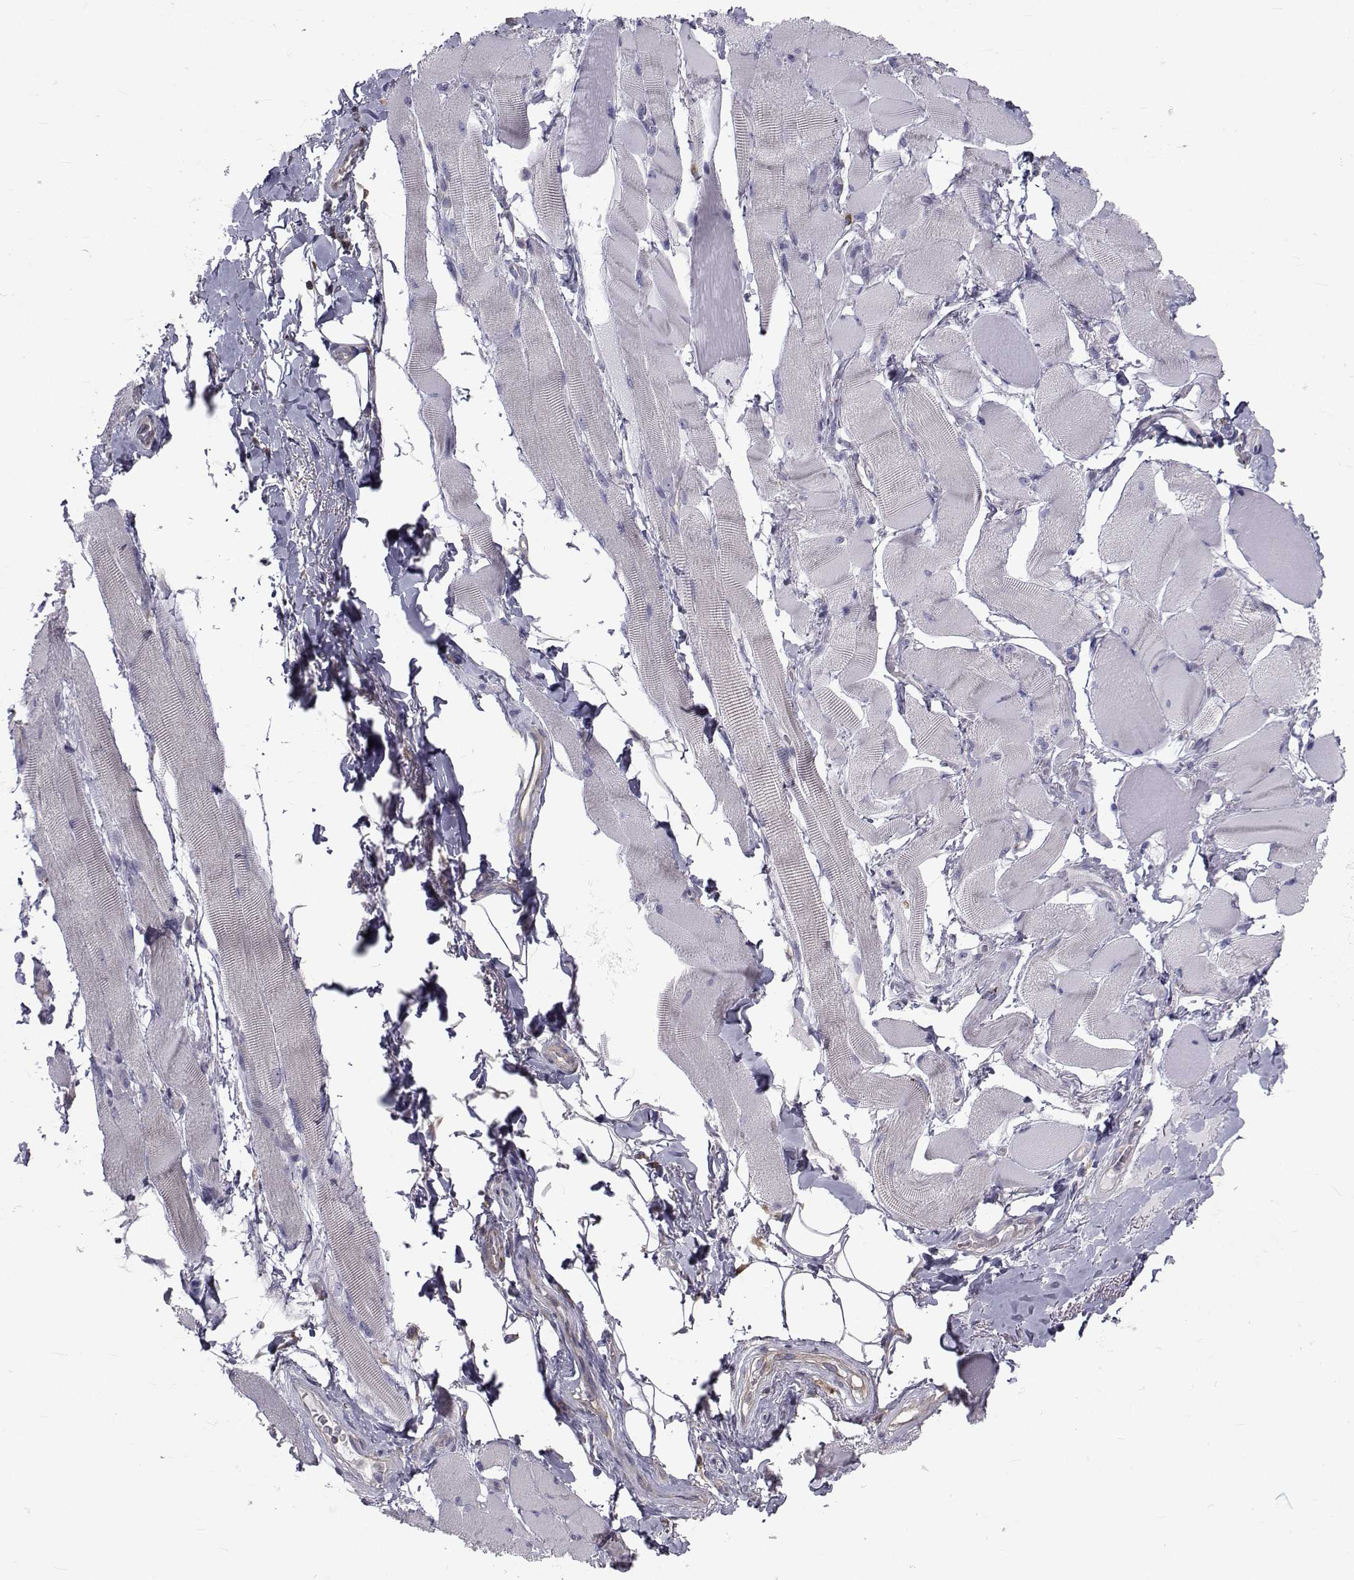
{"staining": {"intensity": "negative", "quantity": "none", "location": "none"}, "tissue": "skeletal muscle", "cell_type": "Myocytes", "image_type": "normal", "snomed": [{"axis": "morphology", "description": "Normal tissue, NOS"}, {"axis": "topography", "description": "Skeletal muscle"}, {"axis": "topography", "description": "Anal"}, {"axis": "topography", "description": "Peripheral nerve tissue"}], "caption": "This is an immunohistochemistry histopathology image of benign human skeletal muscle. There is no expression in myocytes.", "gene": "FDXR", "patient": {"sex": "male", "age": 53}}